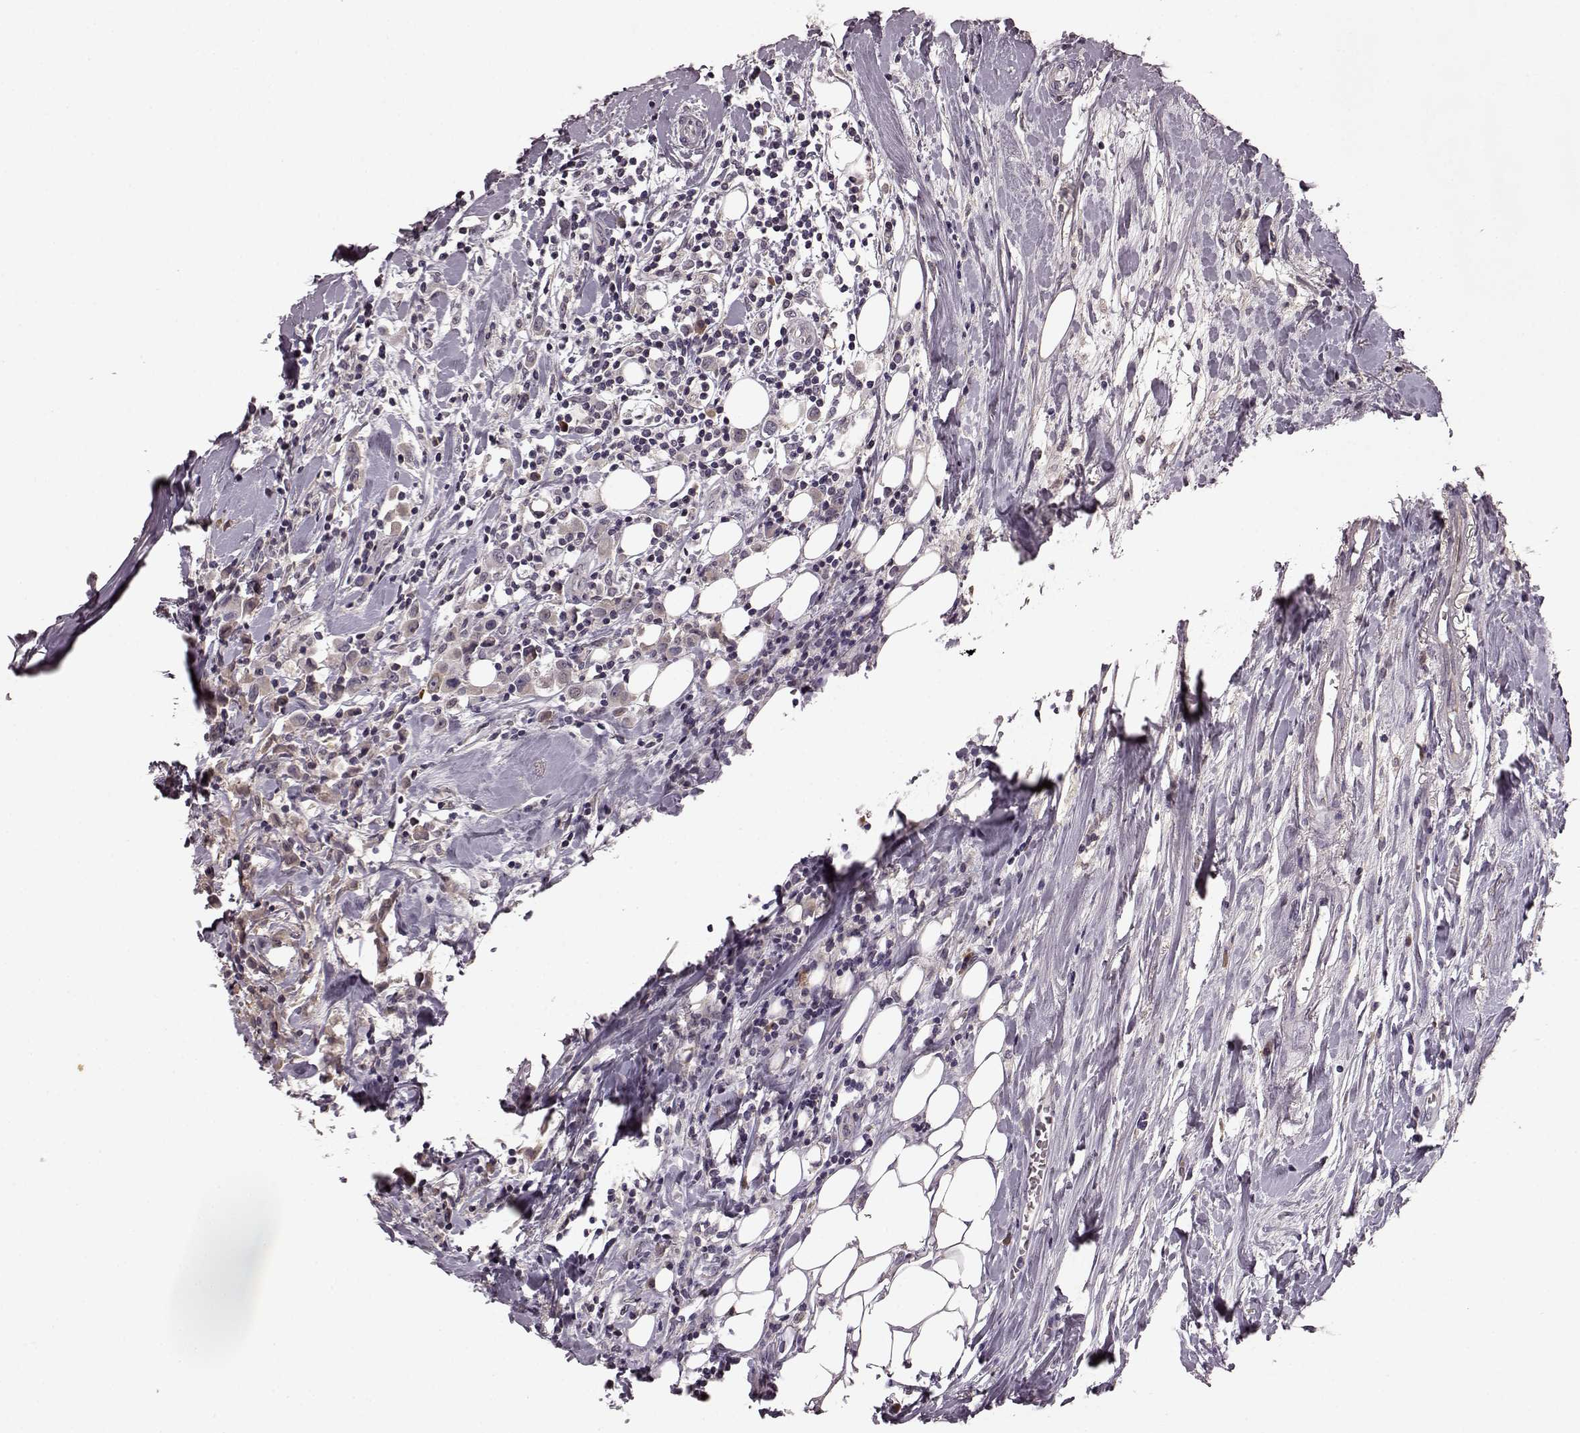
{"staining": {"intensity": "negative", "quantity": "none", "location": "none"}, "tissue": "breast cancer", "cell_type": "Tumor cells", "image_type": "cancer", "snomed": [{"axis": "morphology", "description": "Duct carcinoma"}, {"axis": "topography", "description": "Breast"}], "caption": "Immunohistochemistry (IHC) photomicrograph of human breast invasive ductal carcinoma stained for a protein (brown), which demonstrates no expression in tumor cells.", "gene": "NRL", "patient": {"sex": "female", "age": 61}}